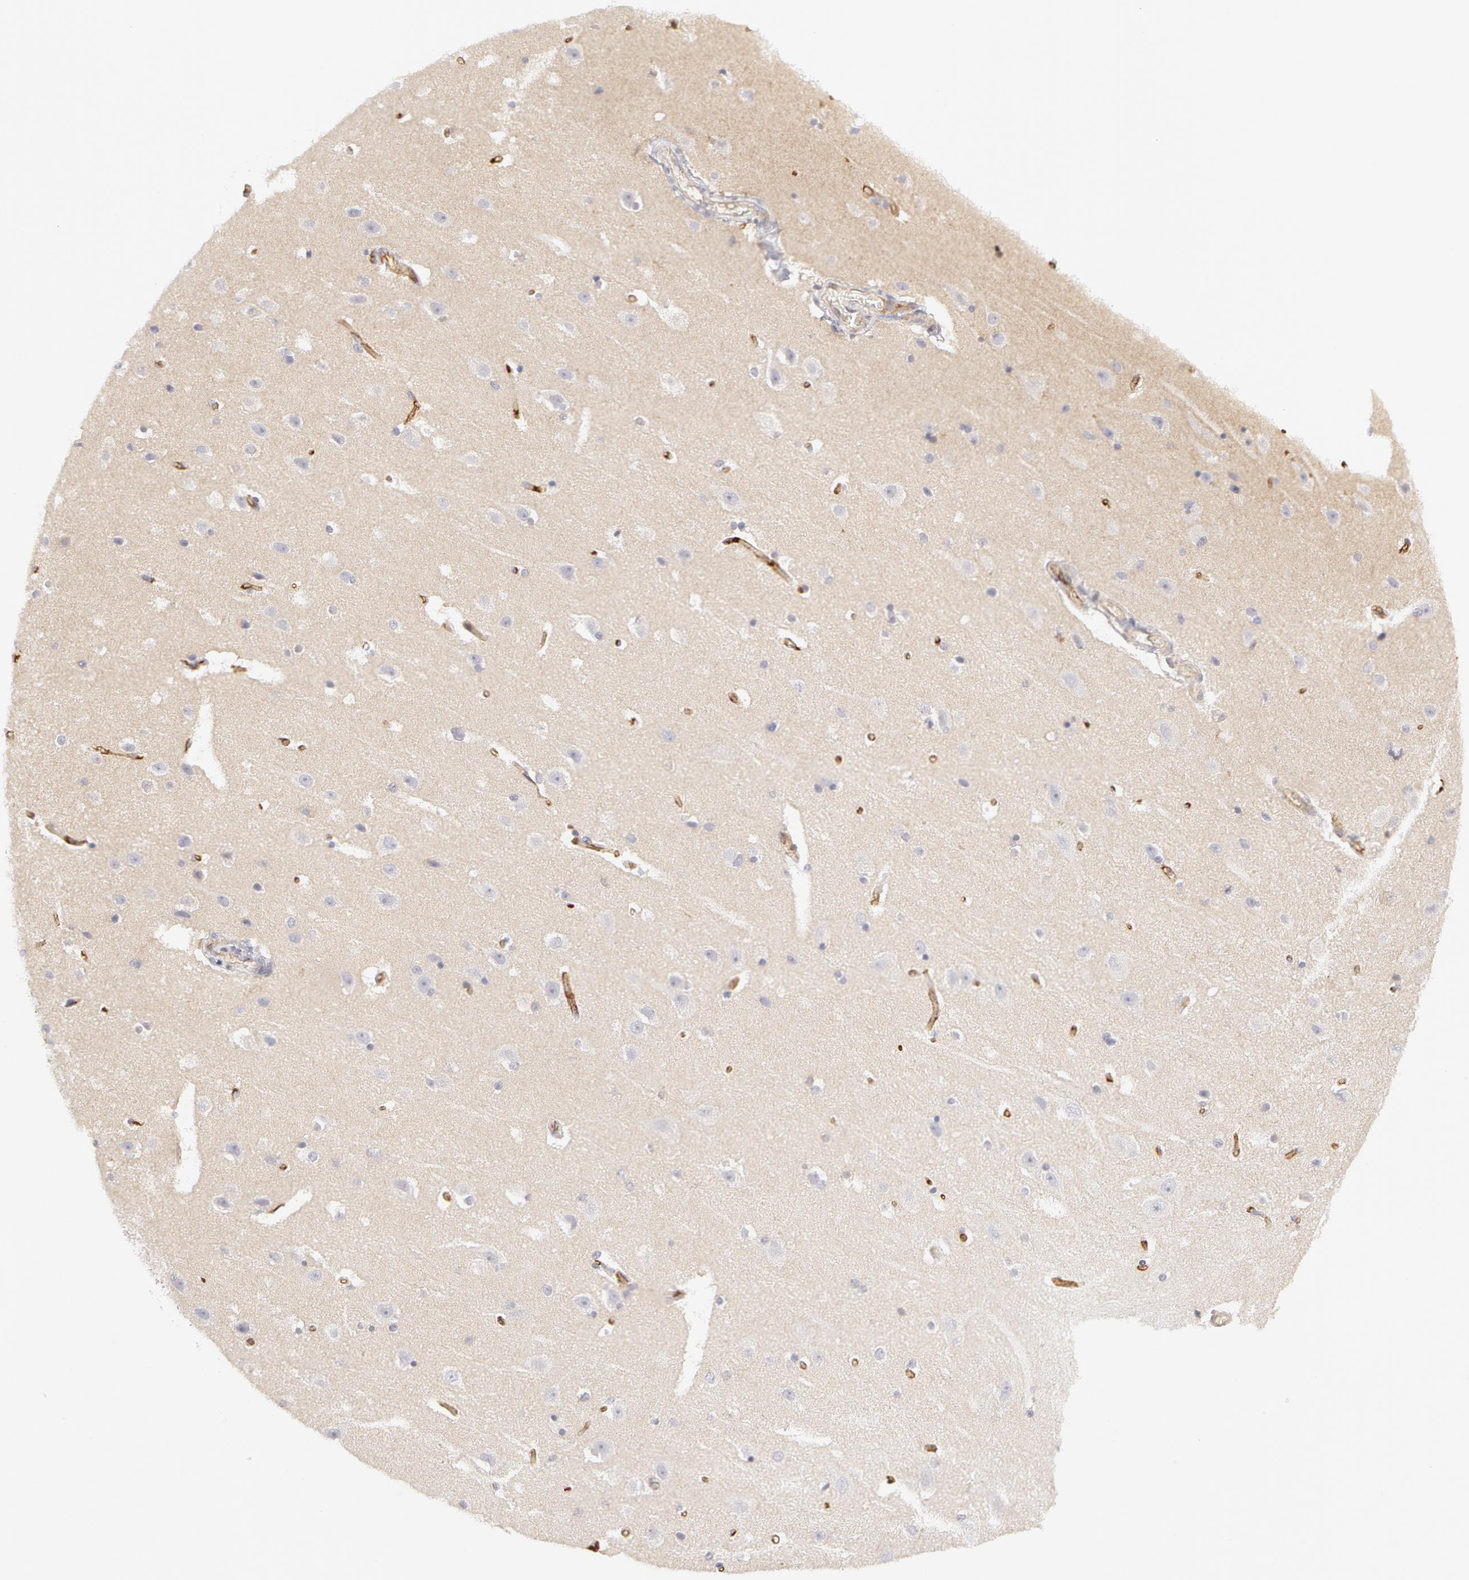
{"staining": {"intensity": "weak", "quantity": "25%-75%", "location": "cytoplasmic/membranous"}, "tissue": "caudate", "cell_type": "Glial cells", "image_type": "normal", "snomed": [{"axis": "morphology", "description": "Normal tissue, NOS"}, {"axis": "topography", "description": "Lateral ventricle wall"}], "caption": "Benign caudate was stained to show a protein in brown. There is low levels of weak cytoplasmic/membranous expression in approximately 25%-75% of glial cells.", "gene": "ABCB1", "patient": {"sex": "female", "age": 54}}